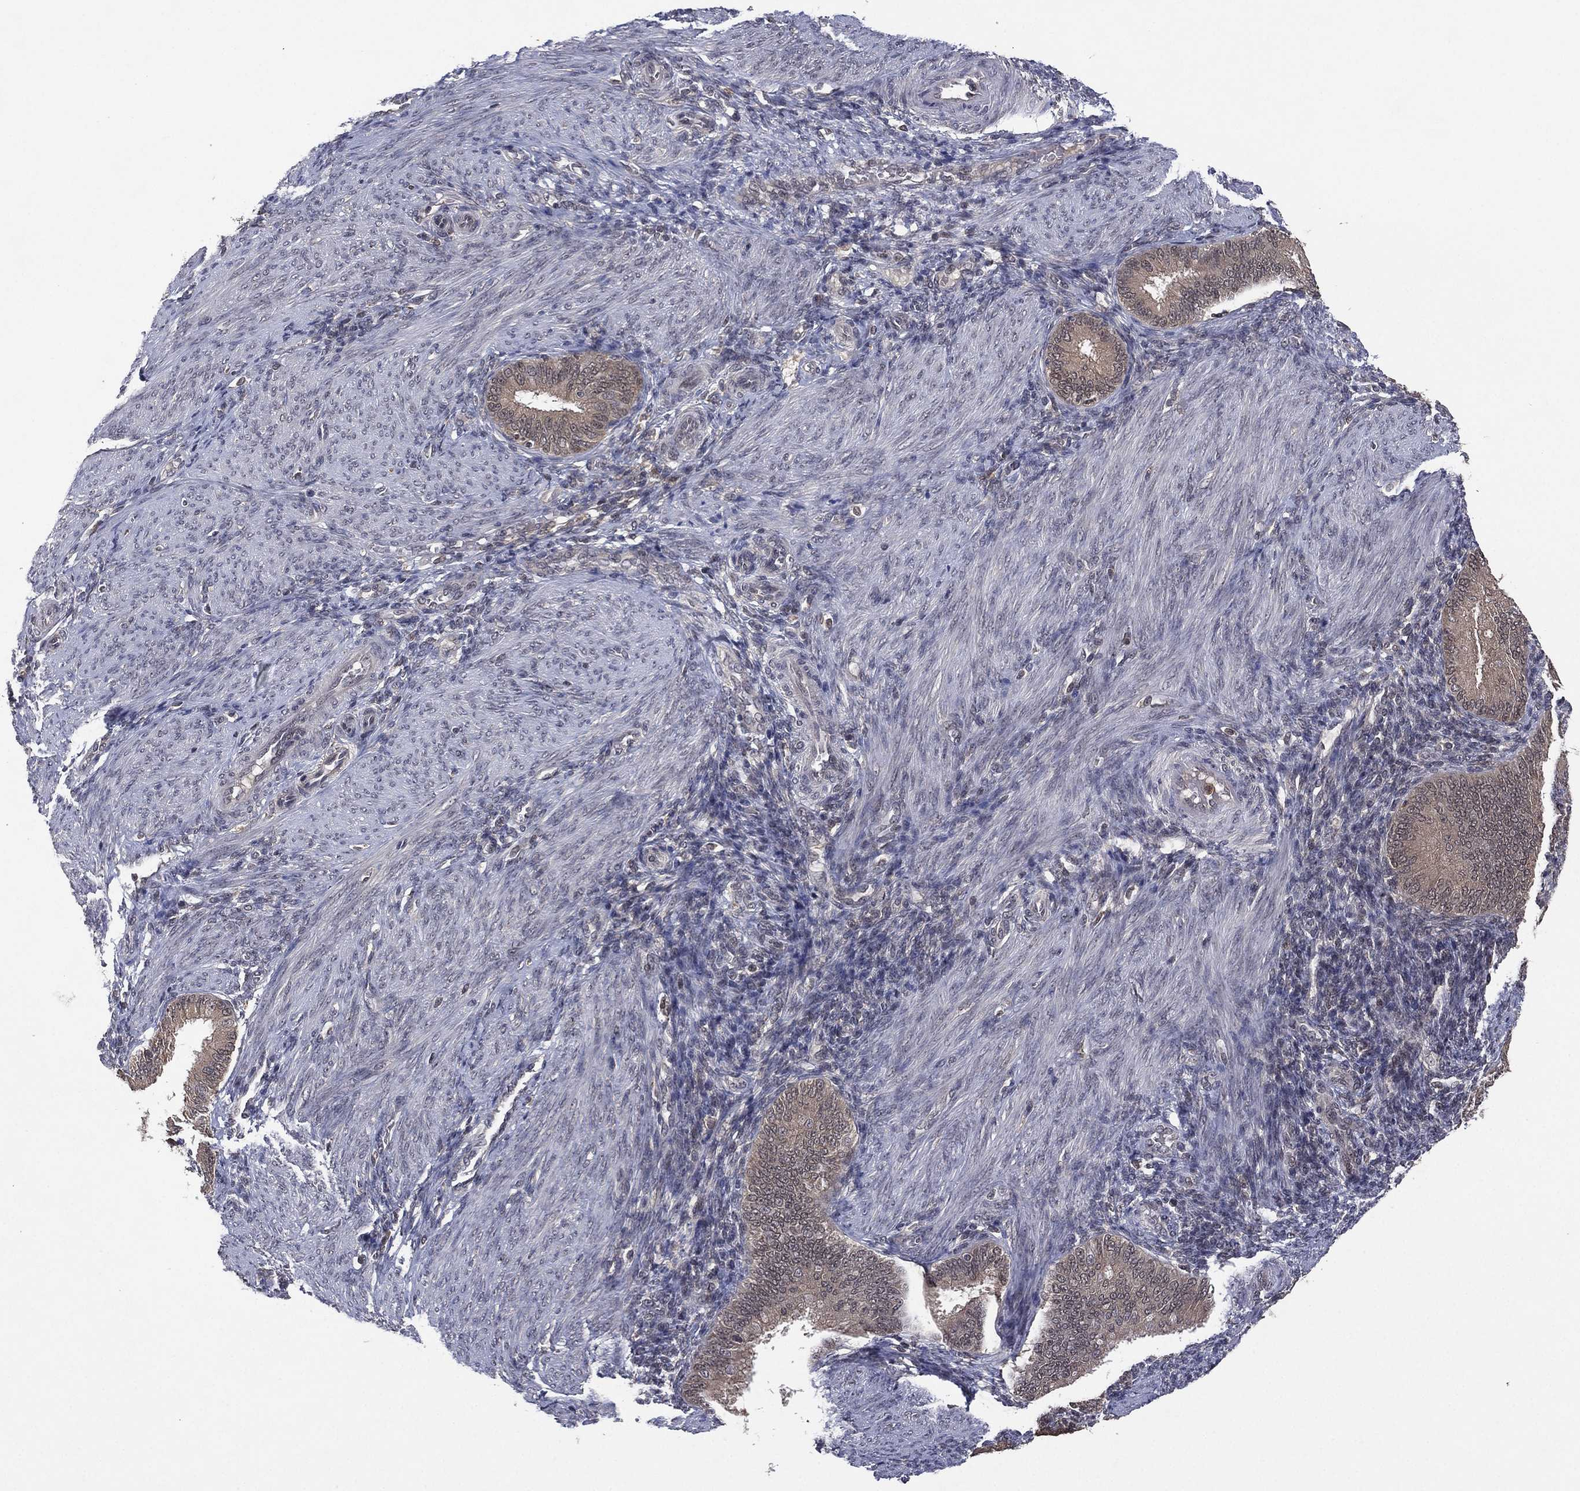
{"staining": {"intensity": "negative", "quantity": "none", "location": "none"}, "tissue": "endometrium", "cell_type": "Cells in endometrial stroma", "image_type": "normal", "snomed": [{"axis": "morphology", "description": "Normal tissue, NOS"}, {"axis": "topography", "description": "Endometrium"}], "caption": "High magnification brightfield microscopy of benign endometrium stained with DAB (3,3'-diaminobenzidine) (brown) and counterstained with hematoxylin (blue): cells in endometrial stroma show no significant staining.", "gene": "ATG4B", "patient": {"sex": "female", "age": 39}}